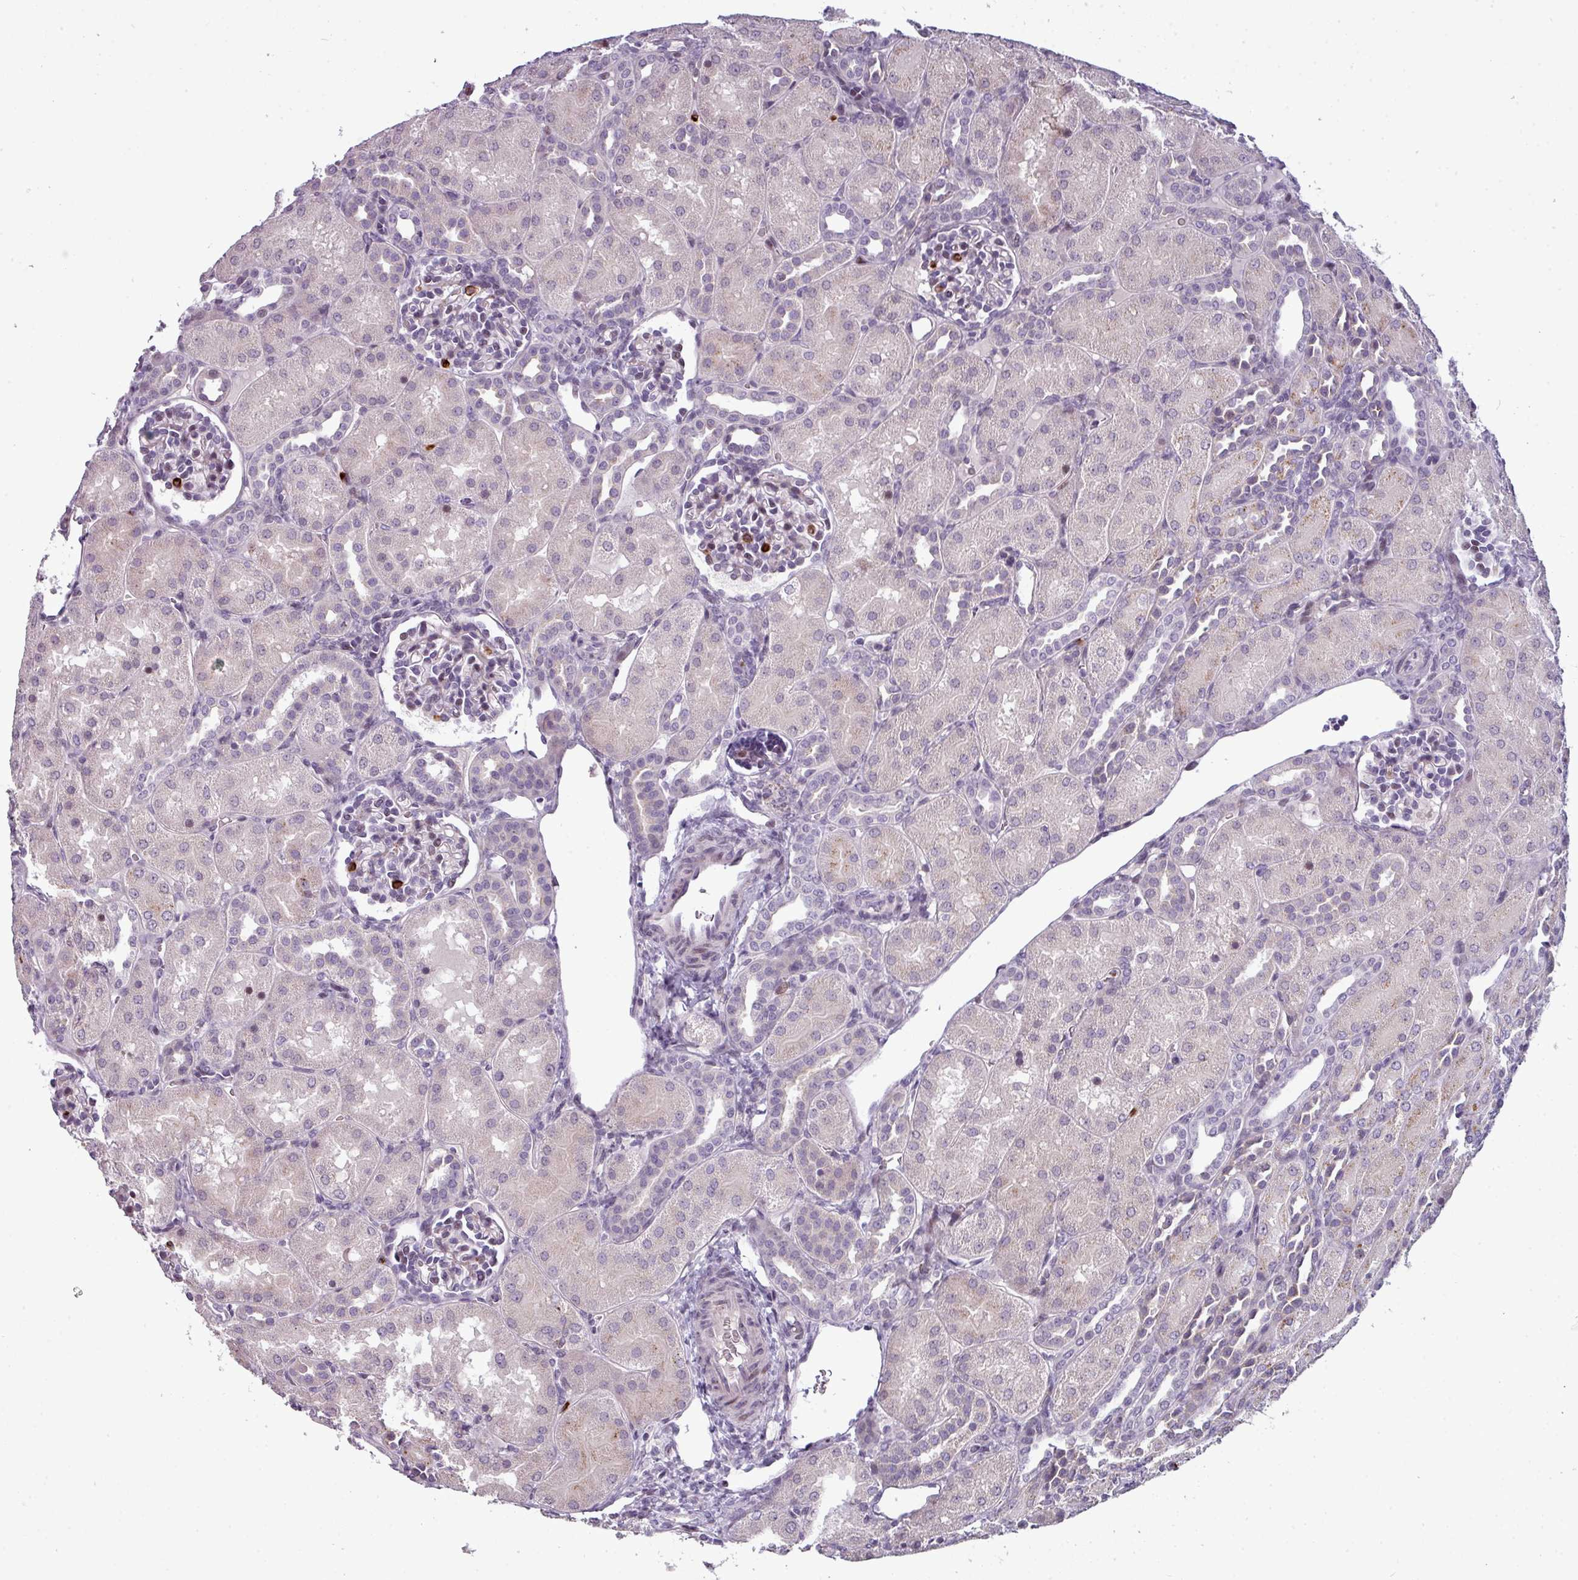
{"staining": {"intensity": "weak", "quantity": "<25%", "location": "nuclear"}, "tissue": "kidney", "cell_type": "Cells in glomeruli", "image_type": "normal", "snomed": [{"axis": "morphology", "description": "Normal tissue, NOS"}, {"axis": "topography", "description": "Kidney"}], "caption": "The image shows no significant staining in cells in glomeruli of kidney.", "gene": "TMEFF1", "patient": {"sex": "male", "age": 1}}